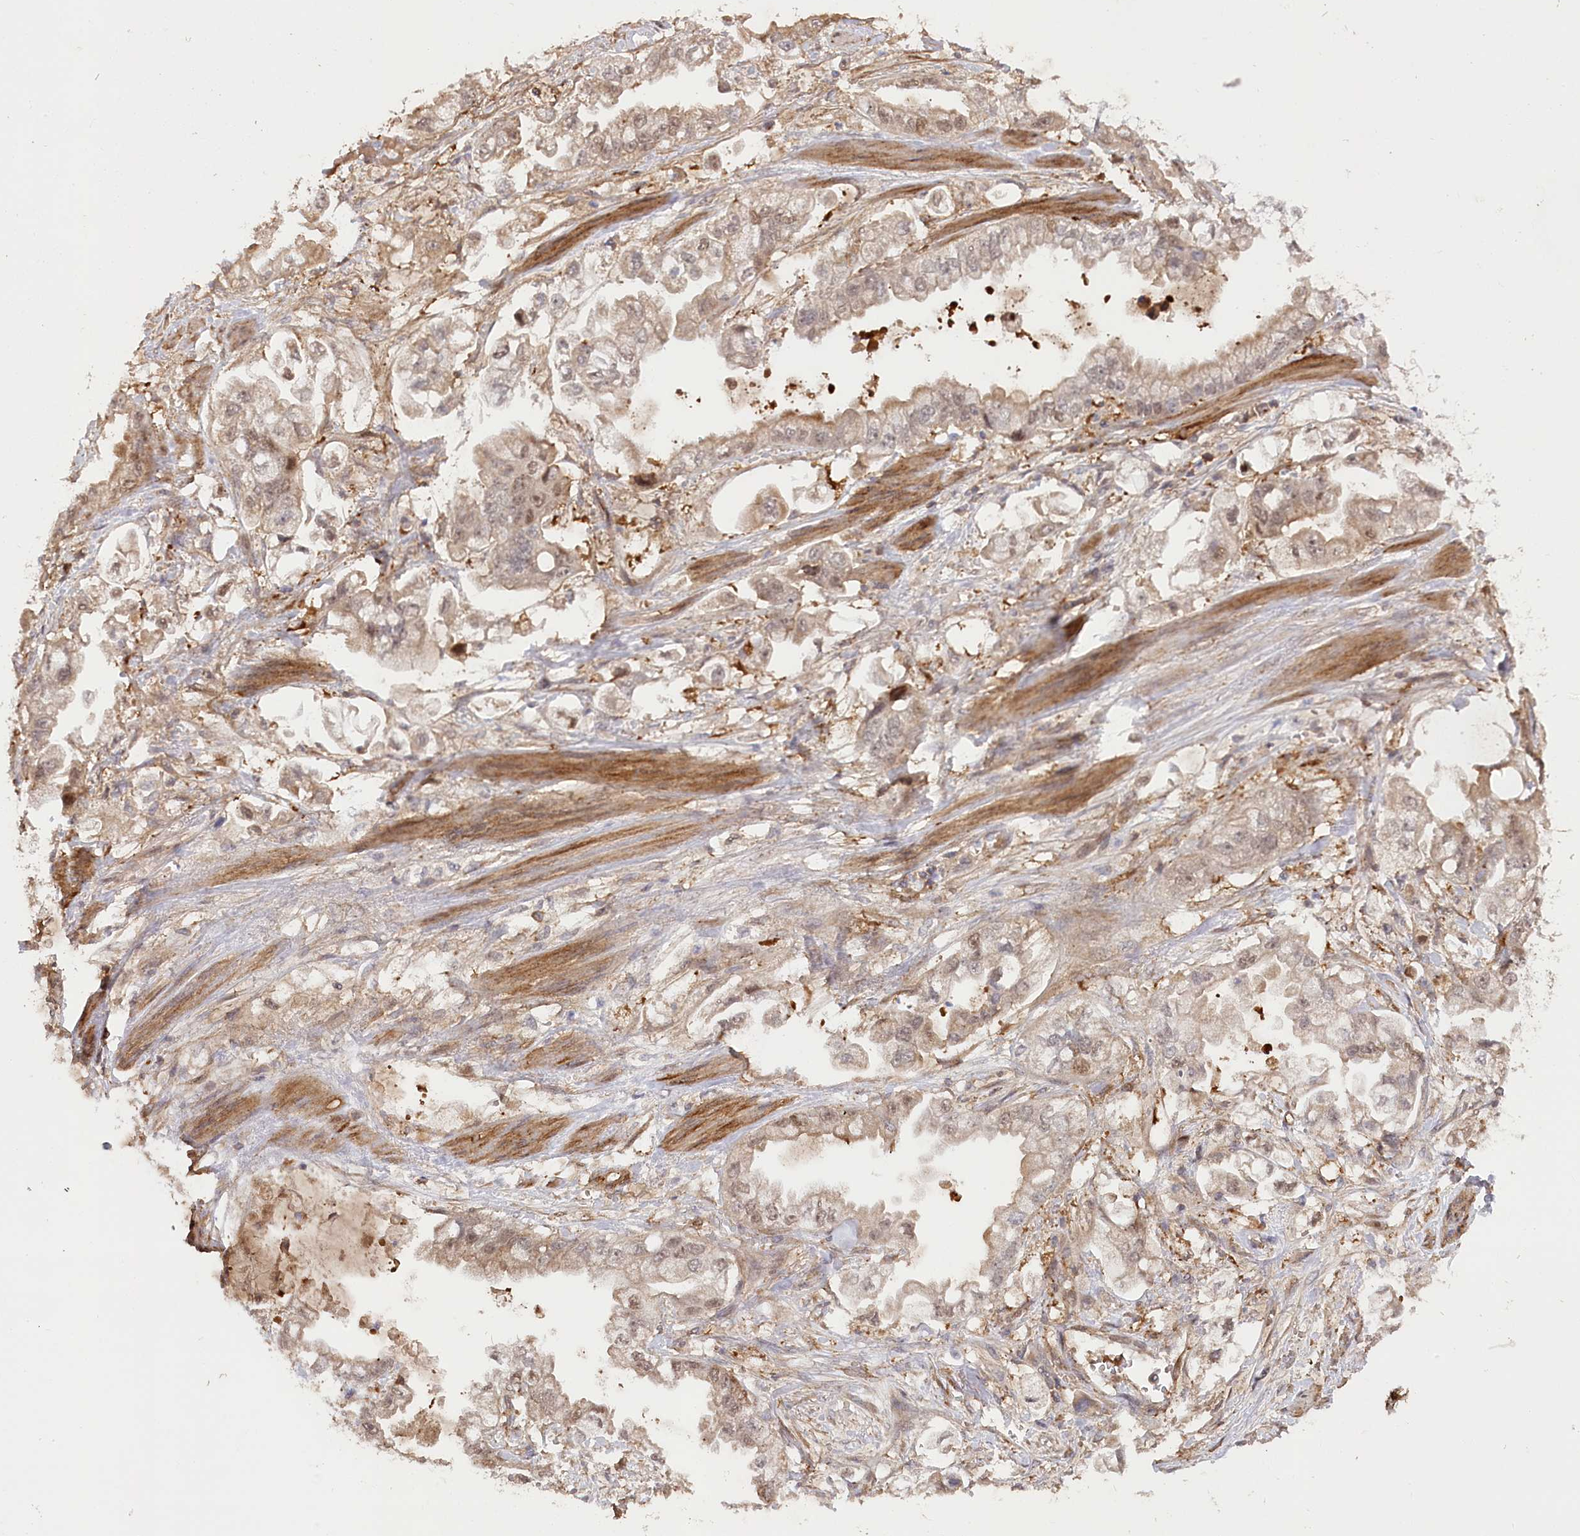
{"staining": {"intensity": "weak", "quantity": "<25%", "location": "cytoplasmic/membranous,nuclear"}, "tissue": "stomach cancer", "cell_type": "Tumor cells", "image_type": "cancer", "snomed": [{"axis": "morphology", "description": "Adenocarcinoma, NOS"}, {"axis": "topography", "description": "Stomach"}], "caption": "A high-resolution photomicrograph shows immunohistochemistry staining of stomach adenocarcinoma, which reveals no significant positivity in tumor cells.", "gene": "CCDC91", "patient": {"sex": "male", "age": 62}}